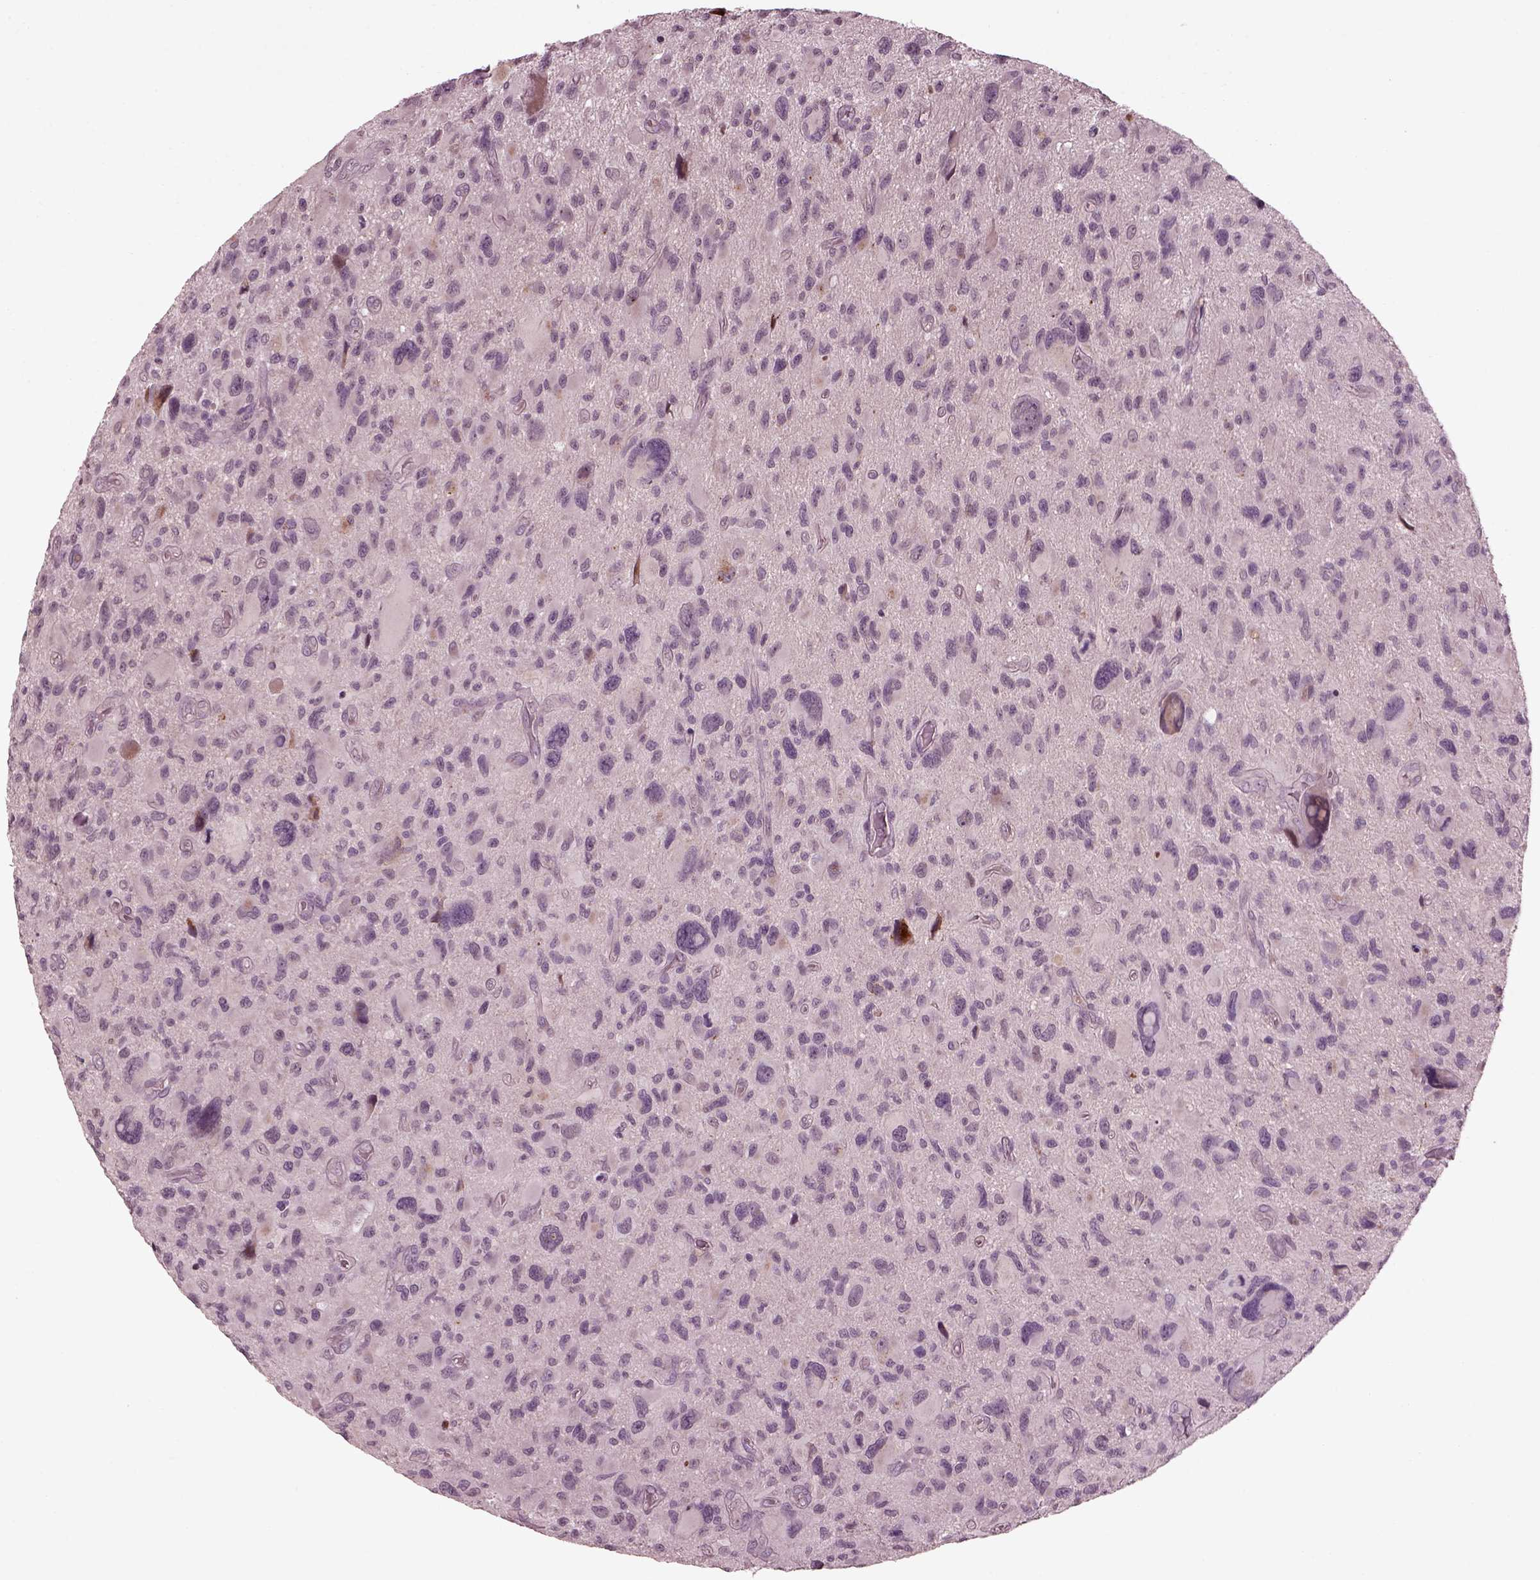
{"staining": {"intensity": "negative", "quantity": "none", "location": "none"}, "tissue": "glioma", "cell_type": "Tumor cells", "image_type": "cancer", "snomed": [{"axis": "morphology", "description": "Glioma, malignant, NOS"}, {"axis": "morphology", "description": "Glioma, malignant, High grade"}, {"axis": "topography", "description": "Brain"}], "caption": "Immunohistochemistry (IHC) photomicrograph of neoplastic tissue: malignant glioma stained with DAB (3,3'-diaminobenzidine) shows no significant protein positivity in tumor cells.", "gene": "EFEMP1", "patient": {"sex": "female", "age": 71}}